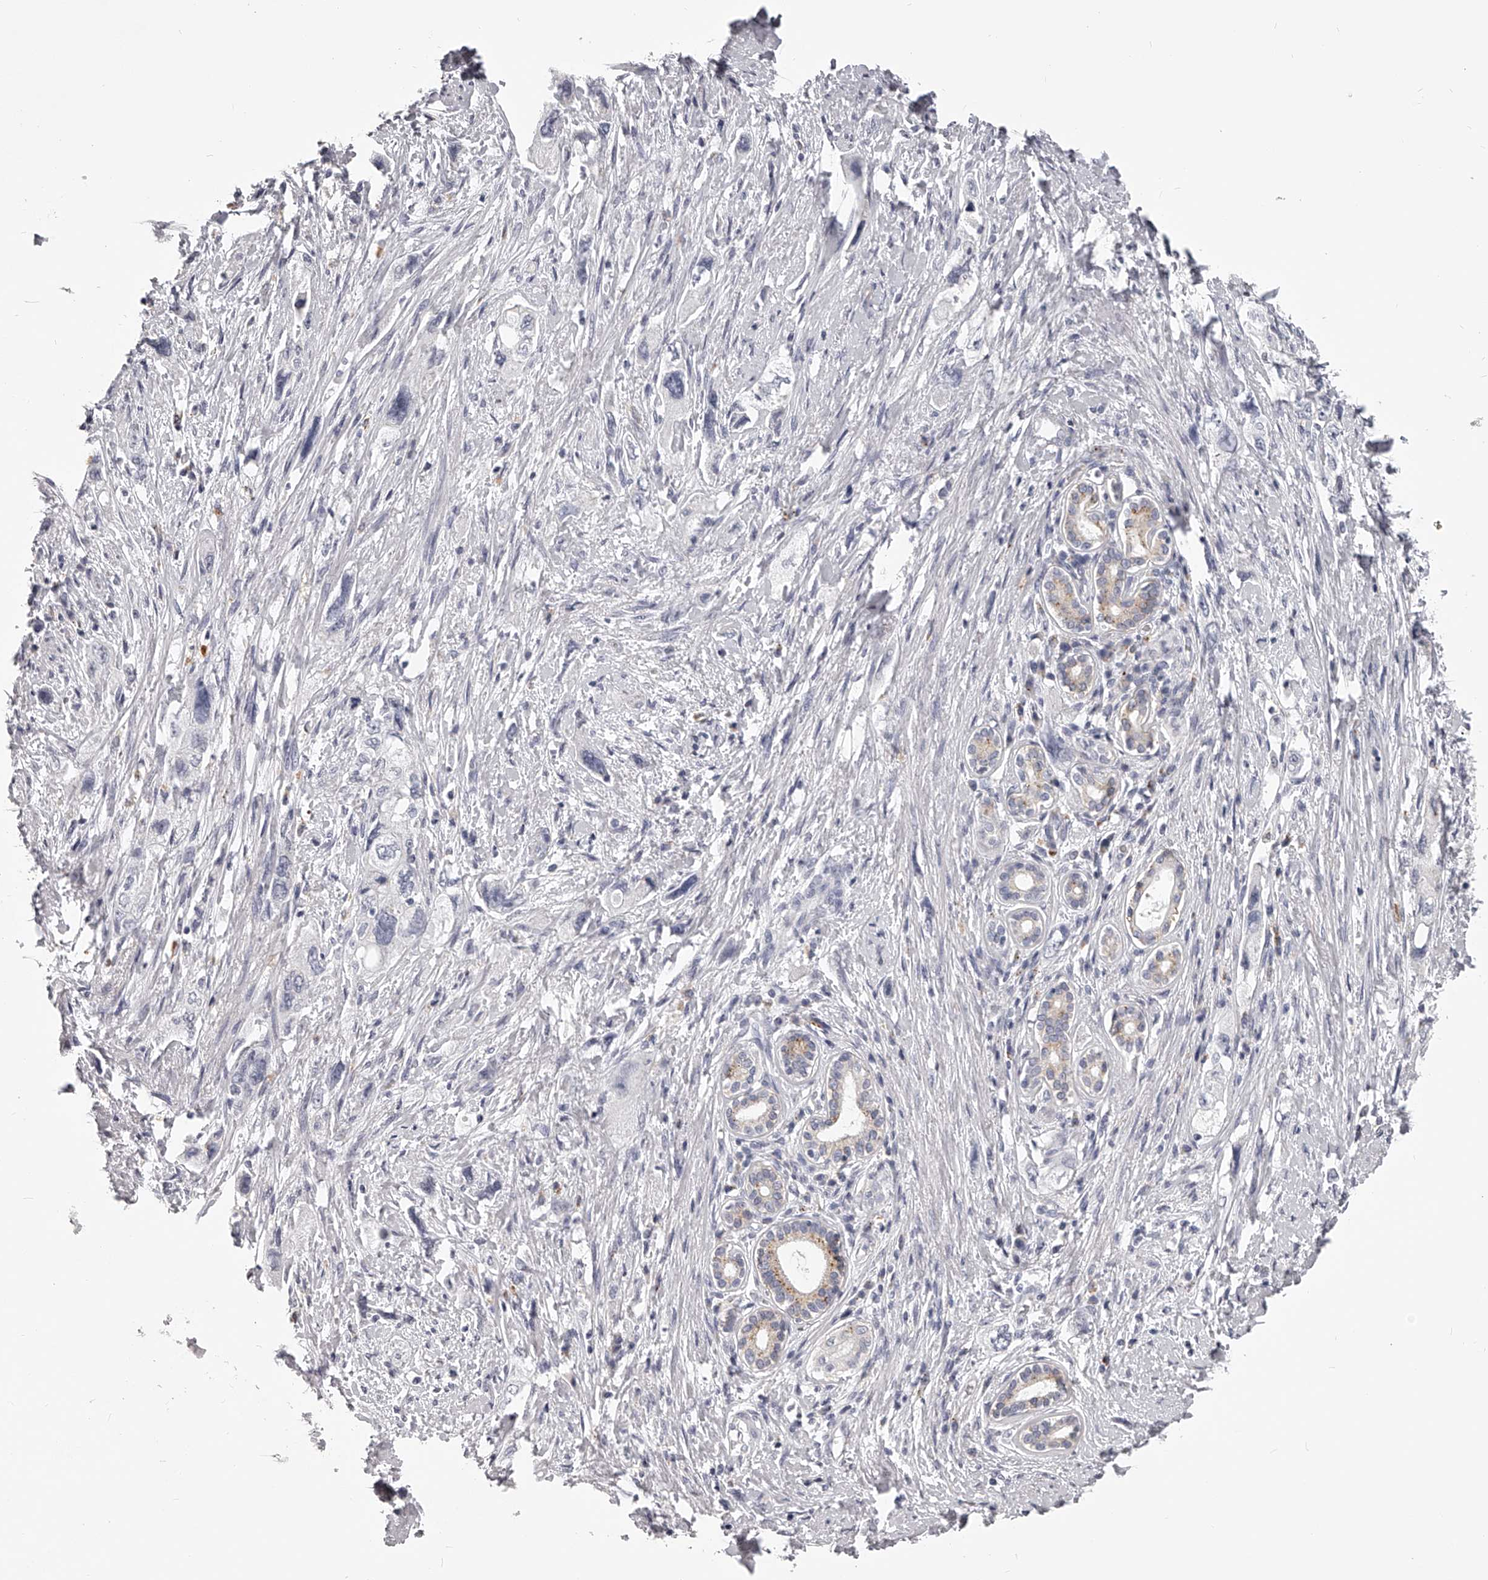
{"staining": {"intensity": "weak", "quantity": "<25%", "location": "cytoplasmic/membranous"}, "tissue": "pancreatic cancer", "cell_type": "Tumor cells", "image_type": "cancer", "snomed": [{"axis": "morphology", "description": "Adenocarcinoma, NOS"}, {"axis": "topography", "description": "Pancreas"}], "caption": "The micrograph reveals no staining of tumor cells in pancreatic adenocarcinoma.", "gene": "DMRT1", "patient": {"sex": "female", "age": 73}}